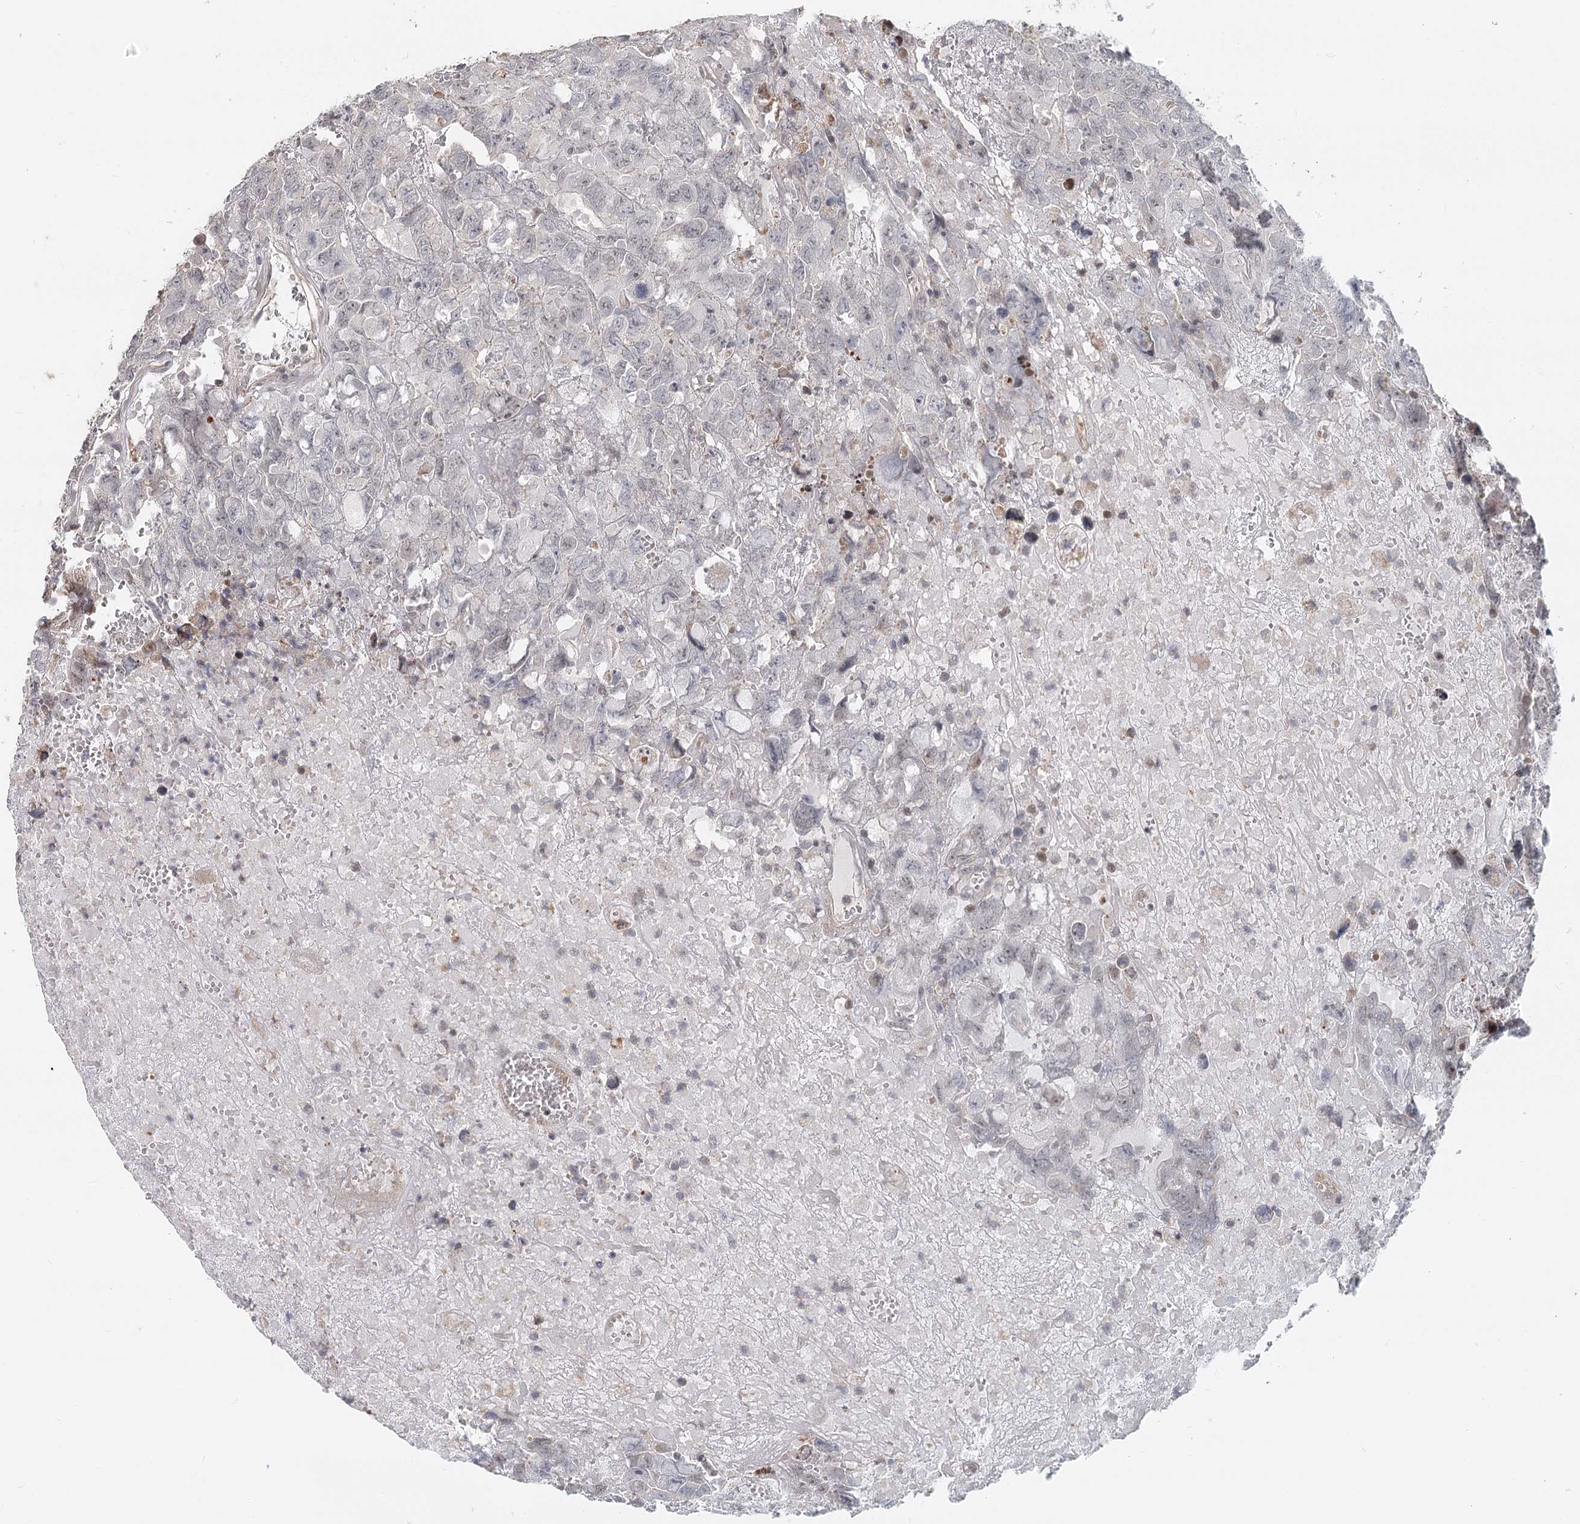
{"staining": {"intensity": "negative", "quantity": "none", "location": "none"}, "tissue": "testis cancer", "cell_type": "Tumor cells", "image_type": "cancer", "snomed": [{"axis": "morphology", "description": "Carcinoma, Embryonal, NOS"}, {"axis": "topography", "description": "Testis"}], "caption": "A histopathology image of testis embryonal carcinoma stained for a protein exhibits no brown staining in tumor cells. (DAB IHC with hematoxylin counter stain).", "gene": "RNF111", "patient": {"sex": "male", "age": 45}}